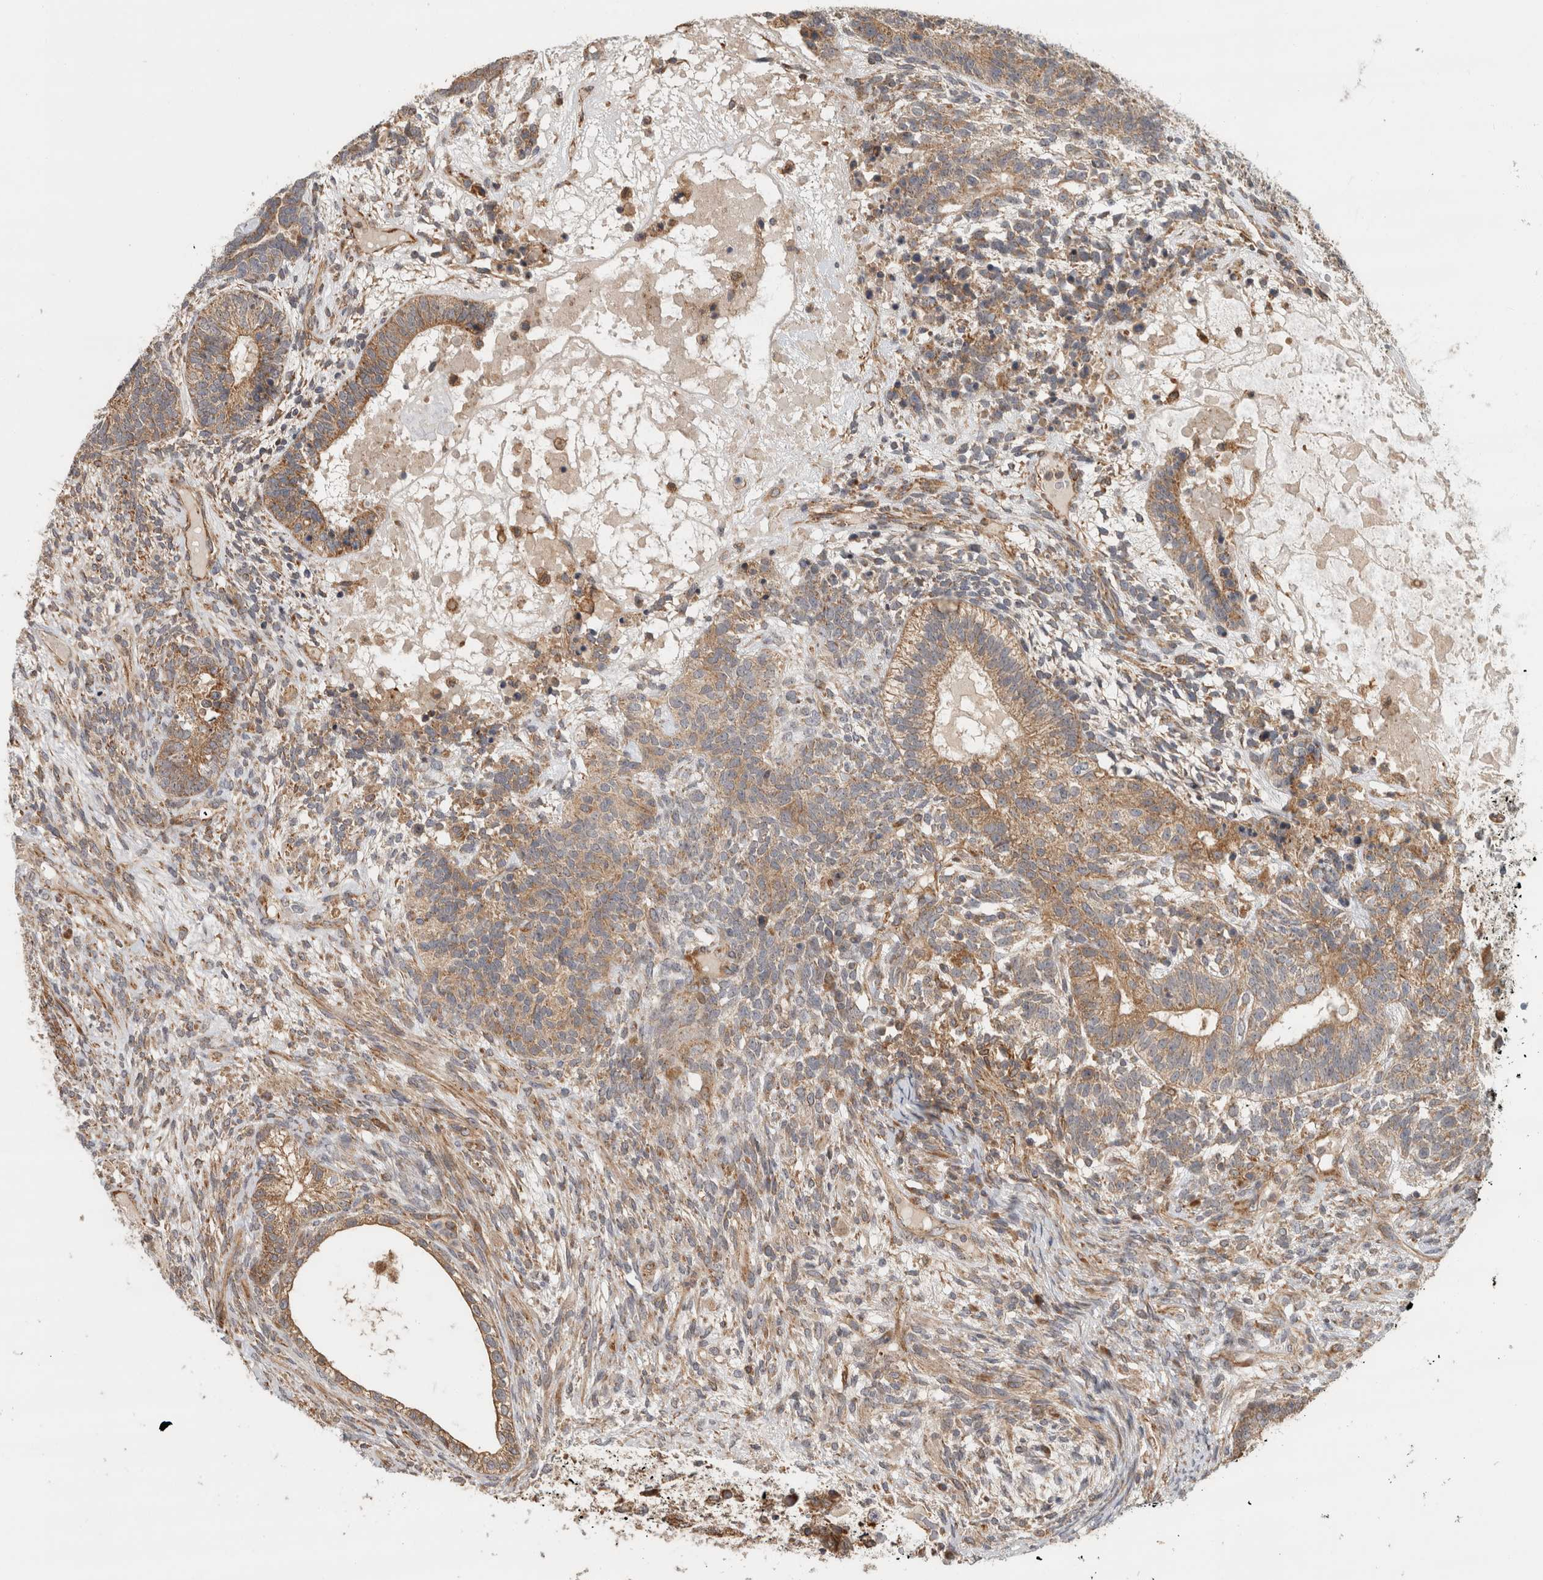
{"staining": {"intensity": "moderate", "quantity": ">75%", "location": "cytoplasmic/membranous"}, "tissue": "testis cancer", "cell_type": "Tumor cells", "image_type": "cancer", "snomed": [{"axis": "morphology", "description": "Seminoma, NOS"}, {"axis": "morphology", "description": "Carcinoma, Embryonal, NOS"}, {"axis": "topography", "description": "Testis"}], "caption": "A brown stain labels moderate cytoplasmic/membranous staining of a protein in human testis cancer tumor cells. (Stains: DAB in brown, nuclei in blue, Microscopy: brightfield microscopy at high magnification).", "gene": "TUBD1", "patient": {"sex": "male", "age": 28}}